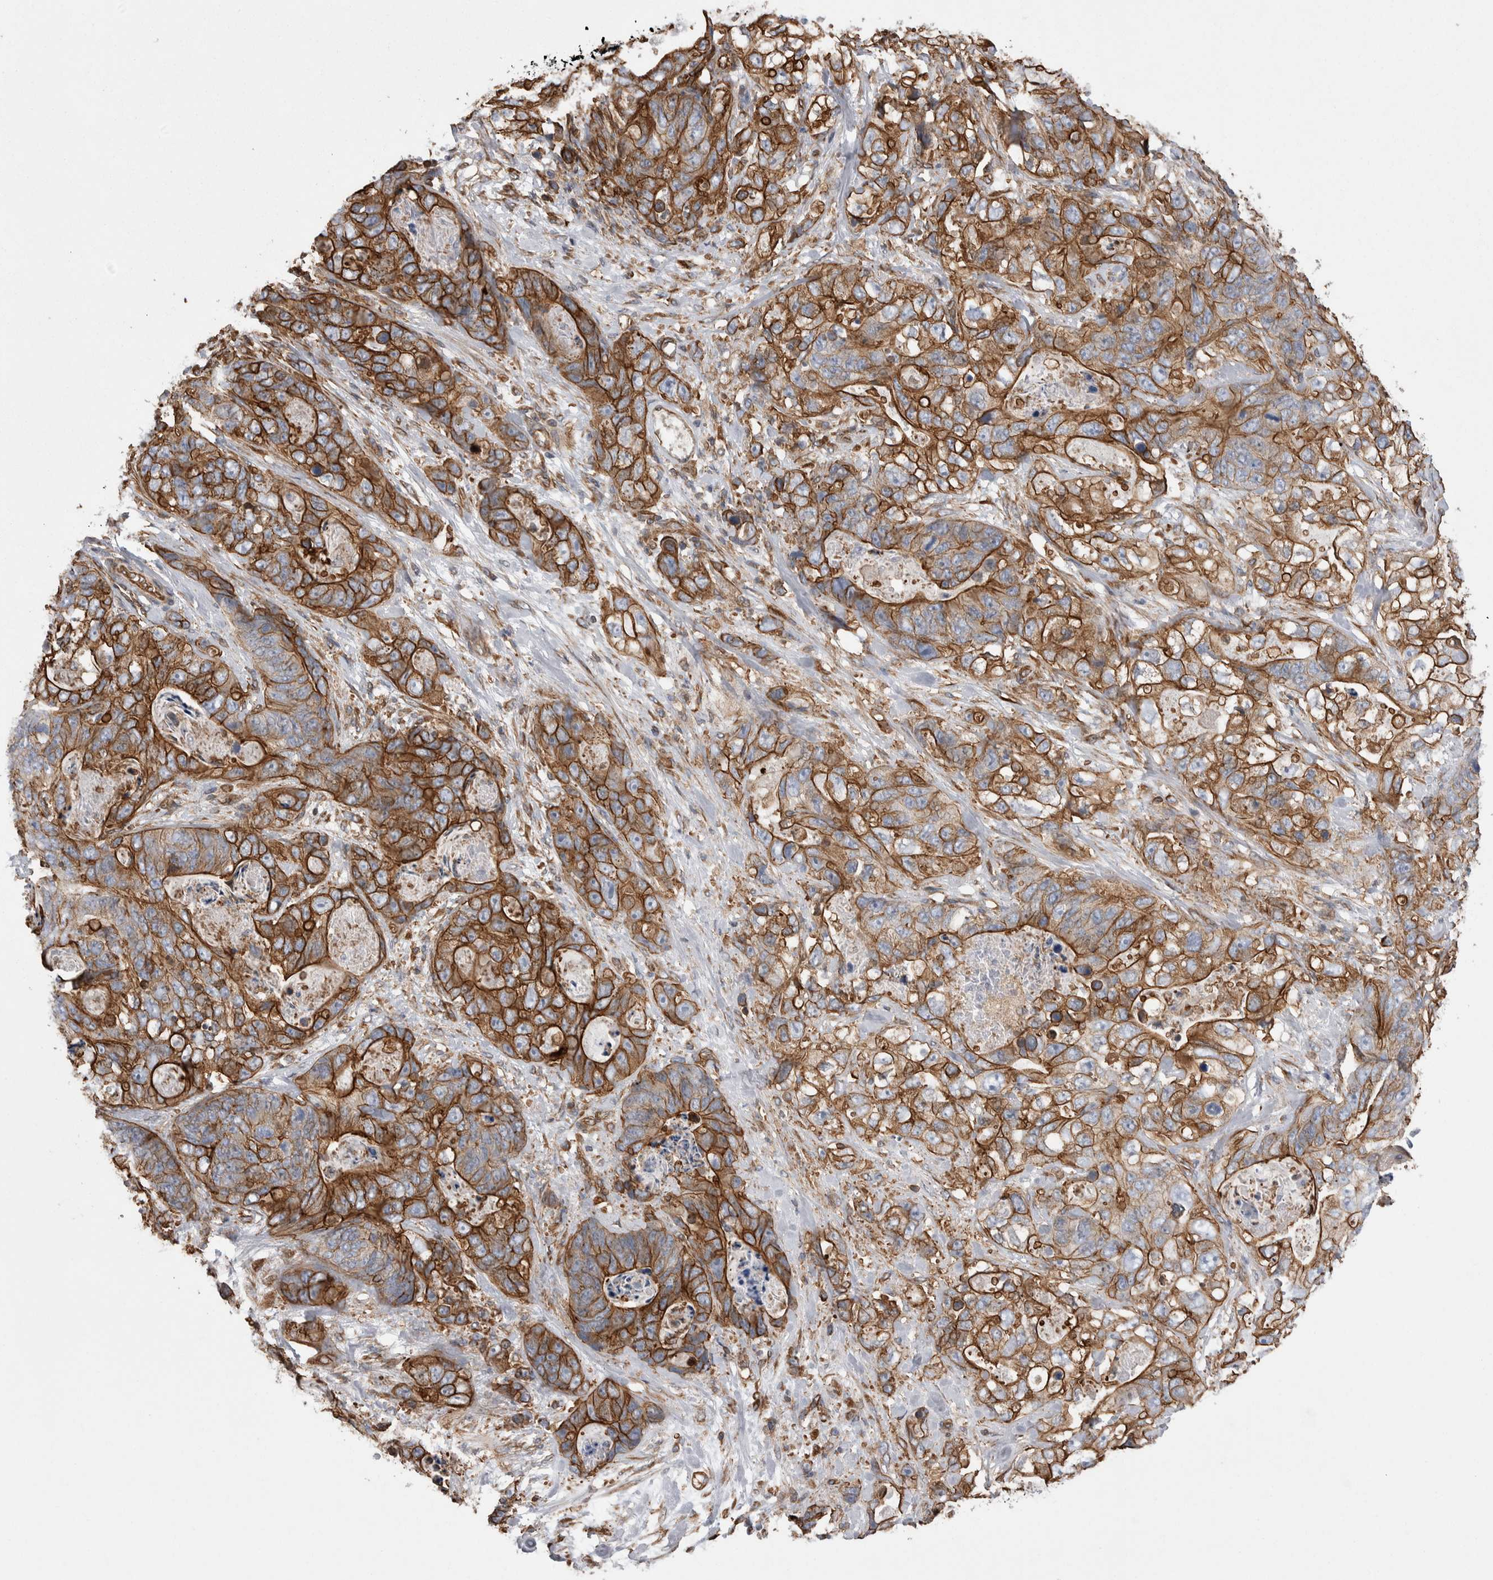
{"staining": {"intensity": "strong", "quantity": ">75%", "location": "cytoplasmic/membranous"}, "tissue": "stomach cancer", "cell_type": "Tumor cells", "image_type": "cancer", "snomed": [{"axis": "morphology", "description": "Normal tissue, NOS"}, {"axis": "morphology", "description": "Adenocarcinoma, NOS"}, {"axis": "topography", "description": "Stomach"}], "caption": "This micrograph exhibits stomach cancer stained with immunohistochemistry to label a protein in brown. The cytoplasmic/membranous of tumor cells show strong positivity for the protein. Nuclei are counter-stained blue.", "gene": "KIF12", "patient": {"sex": "female", "age": 89}}